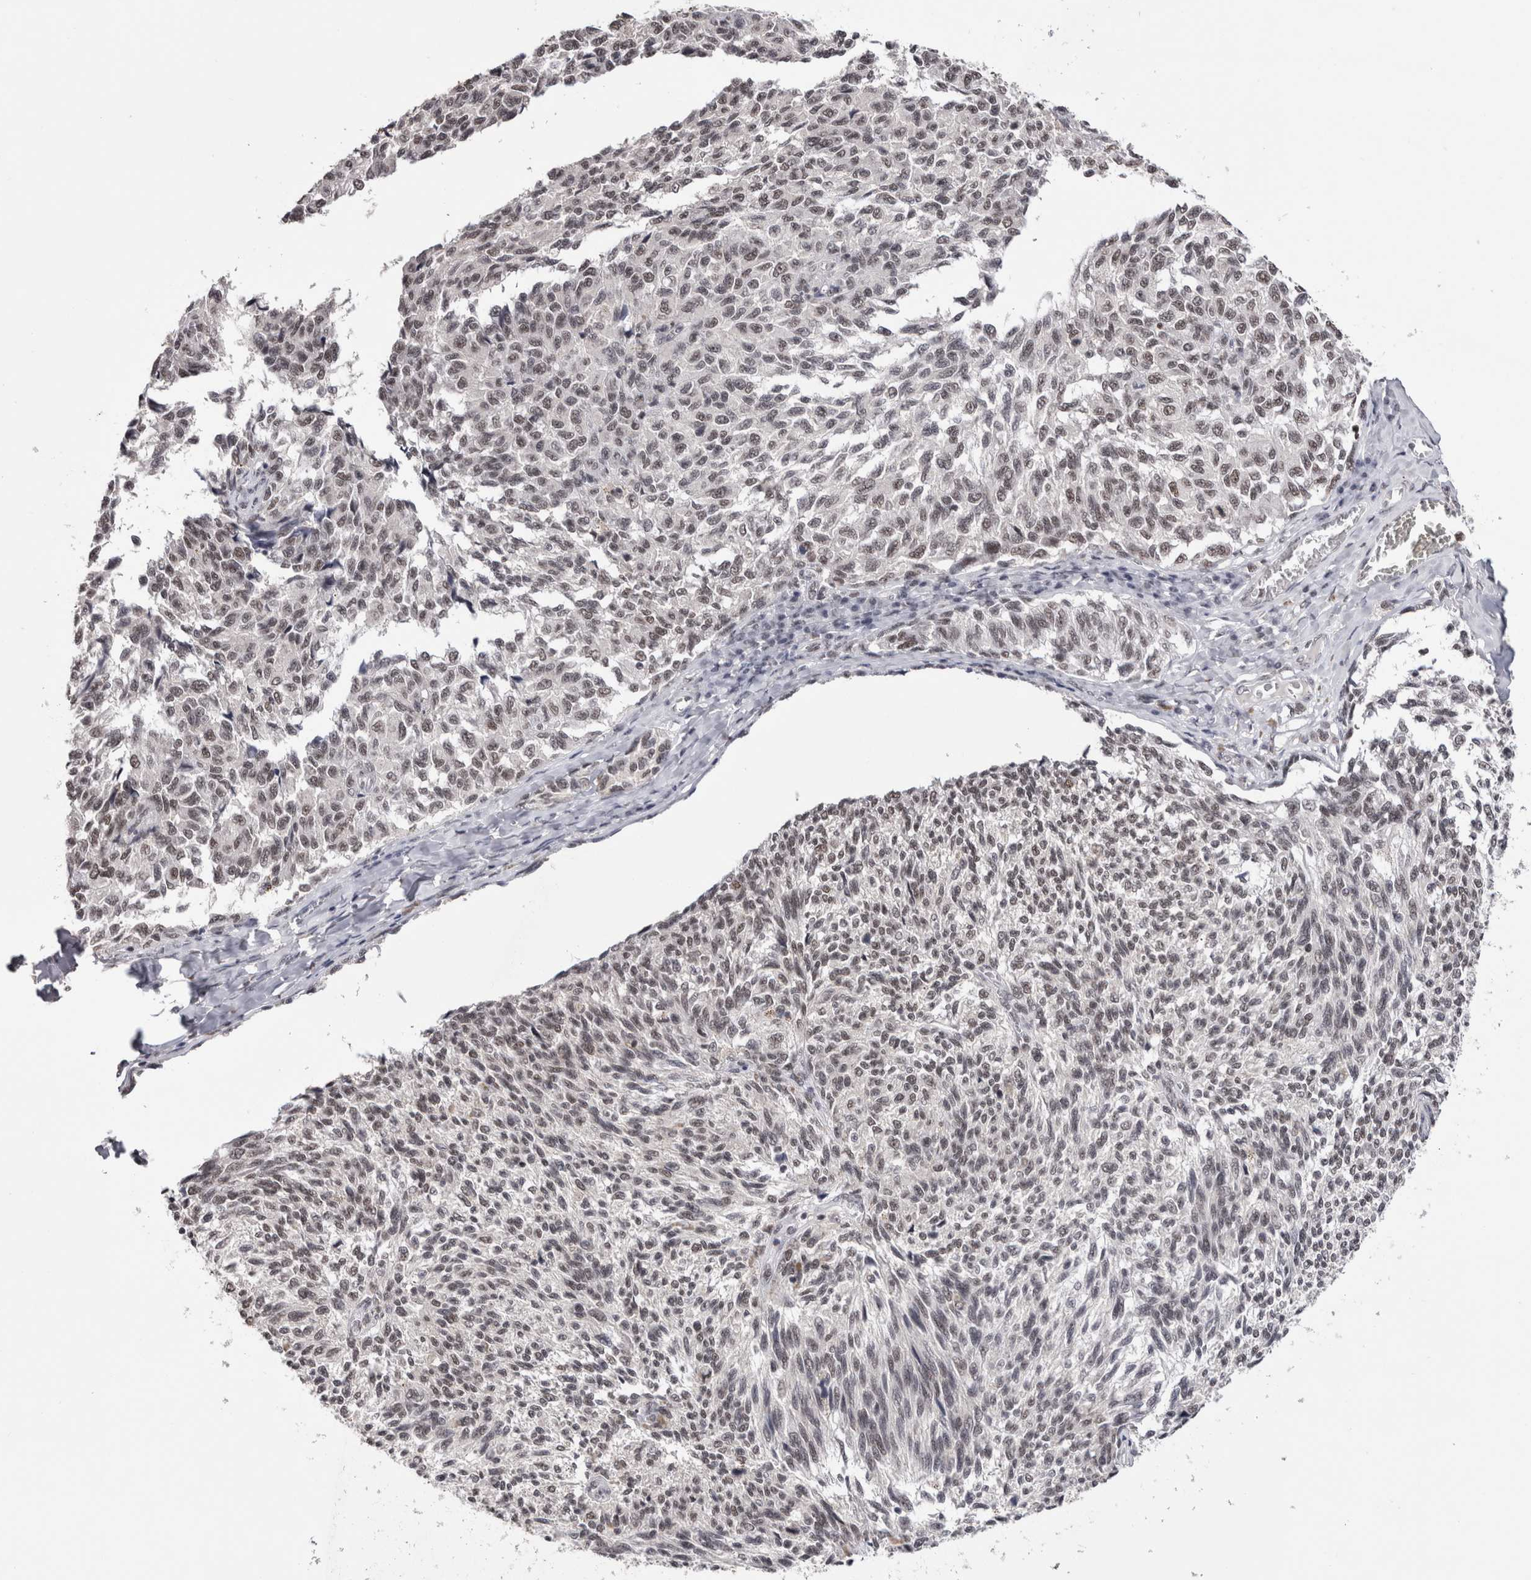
{"staining": {"intensity": "moderate", "quantity": ">75%", "location": "nuclear"}, "tissue": "melanoma", "cell_type": "Tumor cells", "image_type": "cancer", "snomed": [{"axis": "morphology", "description": "Malignant melanoma, NOS"}, {"axis": "topography", "description": "Skin"}], "caption": "Brown immunohistochemical staining in human melanoma reveals moderate nuclear positivity in approximately >75% of tumor cells.", "gene": "SMC1A", "patient": {"sex": "female", "age": 73}}